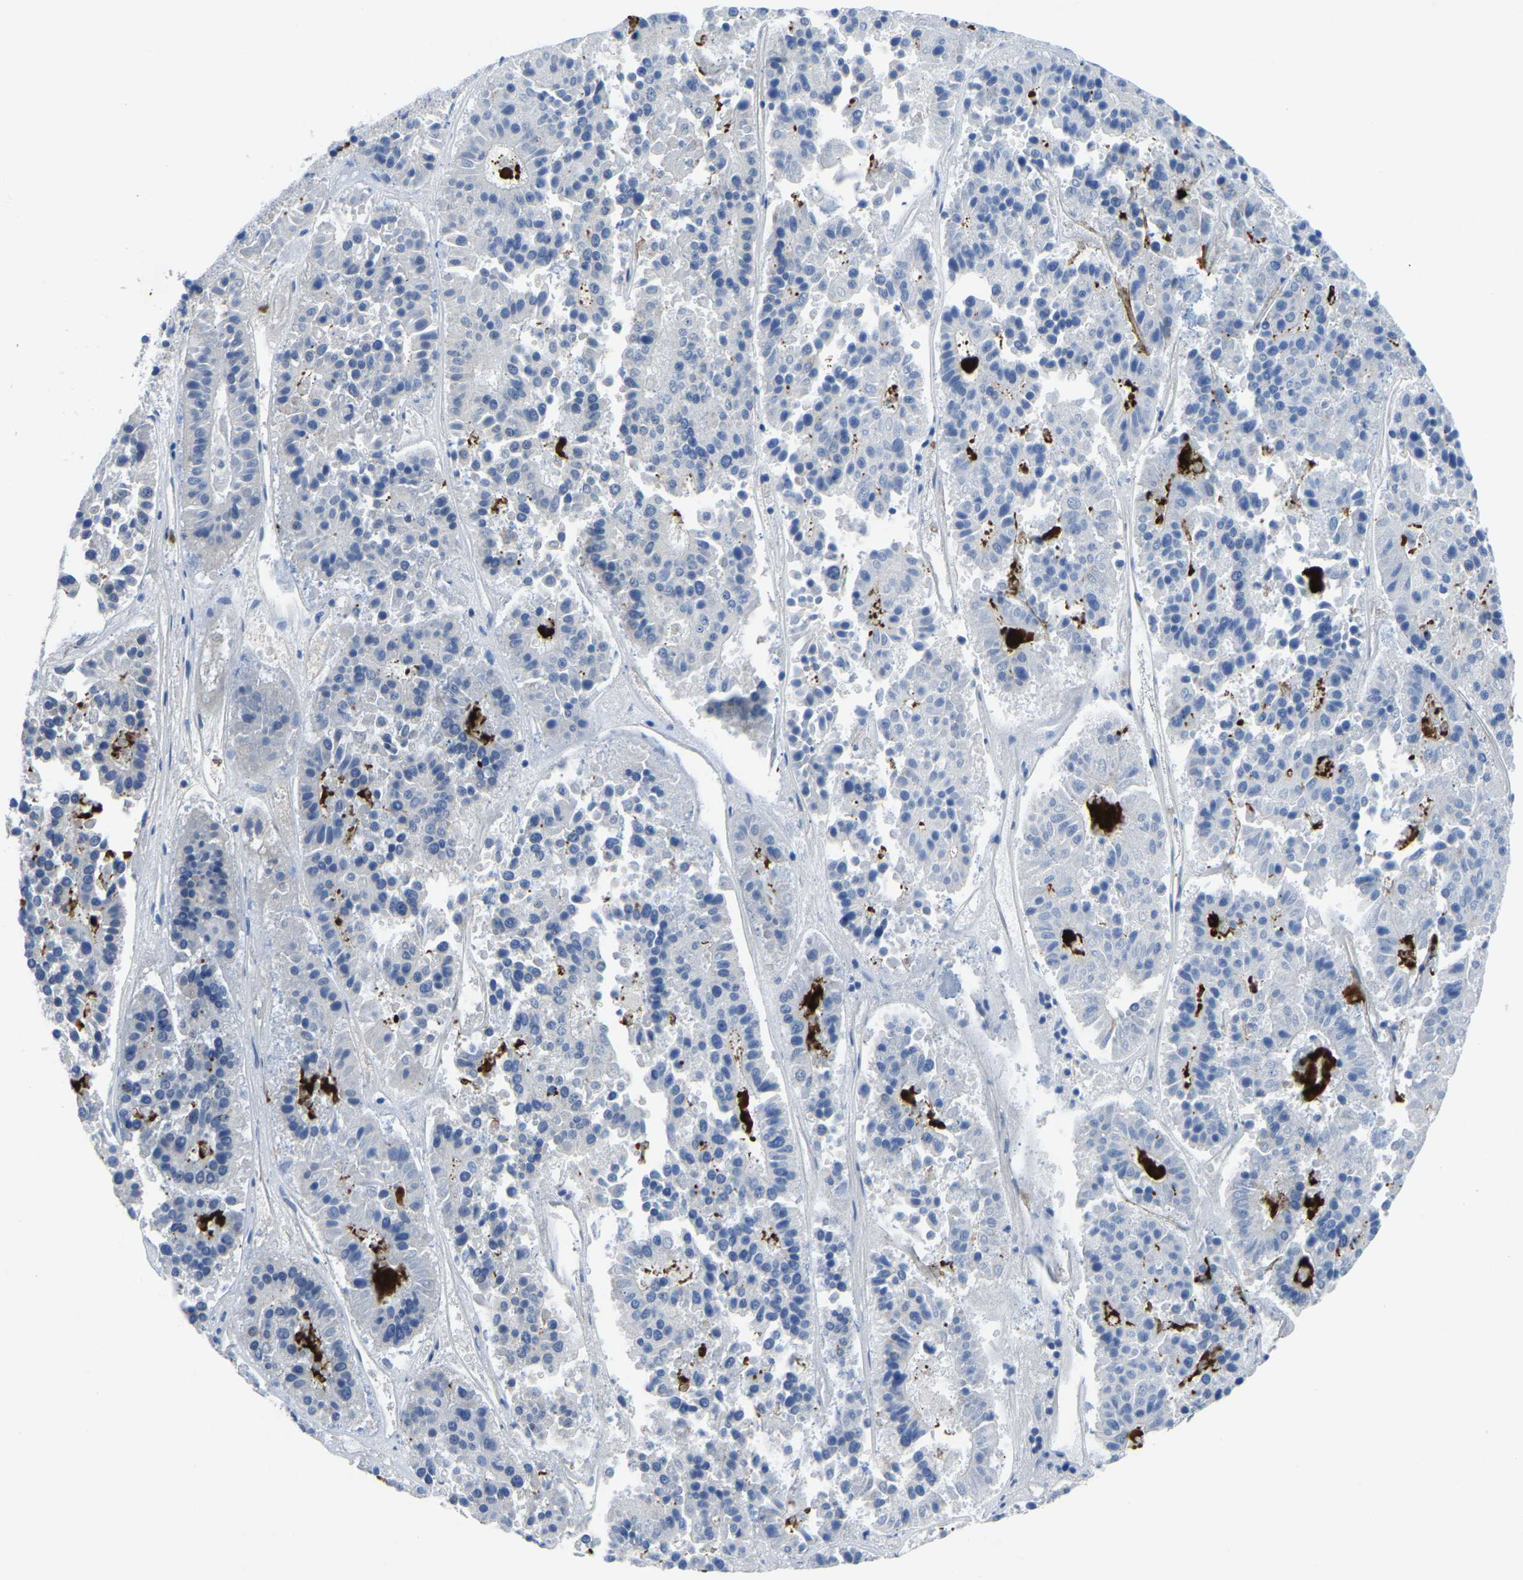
{"staining": {"intensity": "negative", "quantity": "none", "location": "none"}, "tissue": "pancreatic cancer", "cell_type": "Tumor cells", "image_type": "cancer", "snomed": [{"axis": "morphology", "description": "Adenocarcinoma, NOS"}, {"axis": "topography", "description": "Pancreas"}], "caption": "Human pancreatic cancer (adenocarcinoma) stained for a protein using immunohistochemistry reveals no staining in tumor cells.", "gene": "ETFA", "patient": {"sex": "male", "age": 50}}